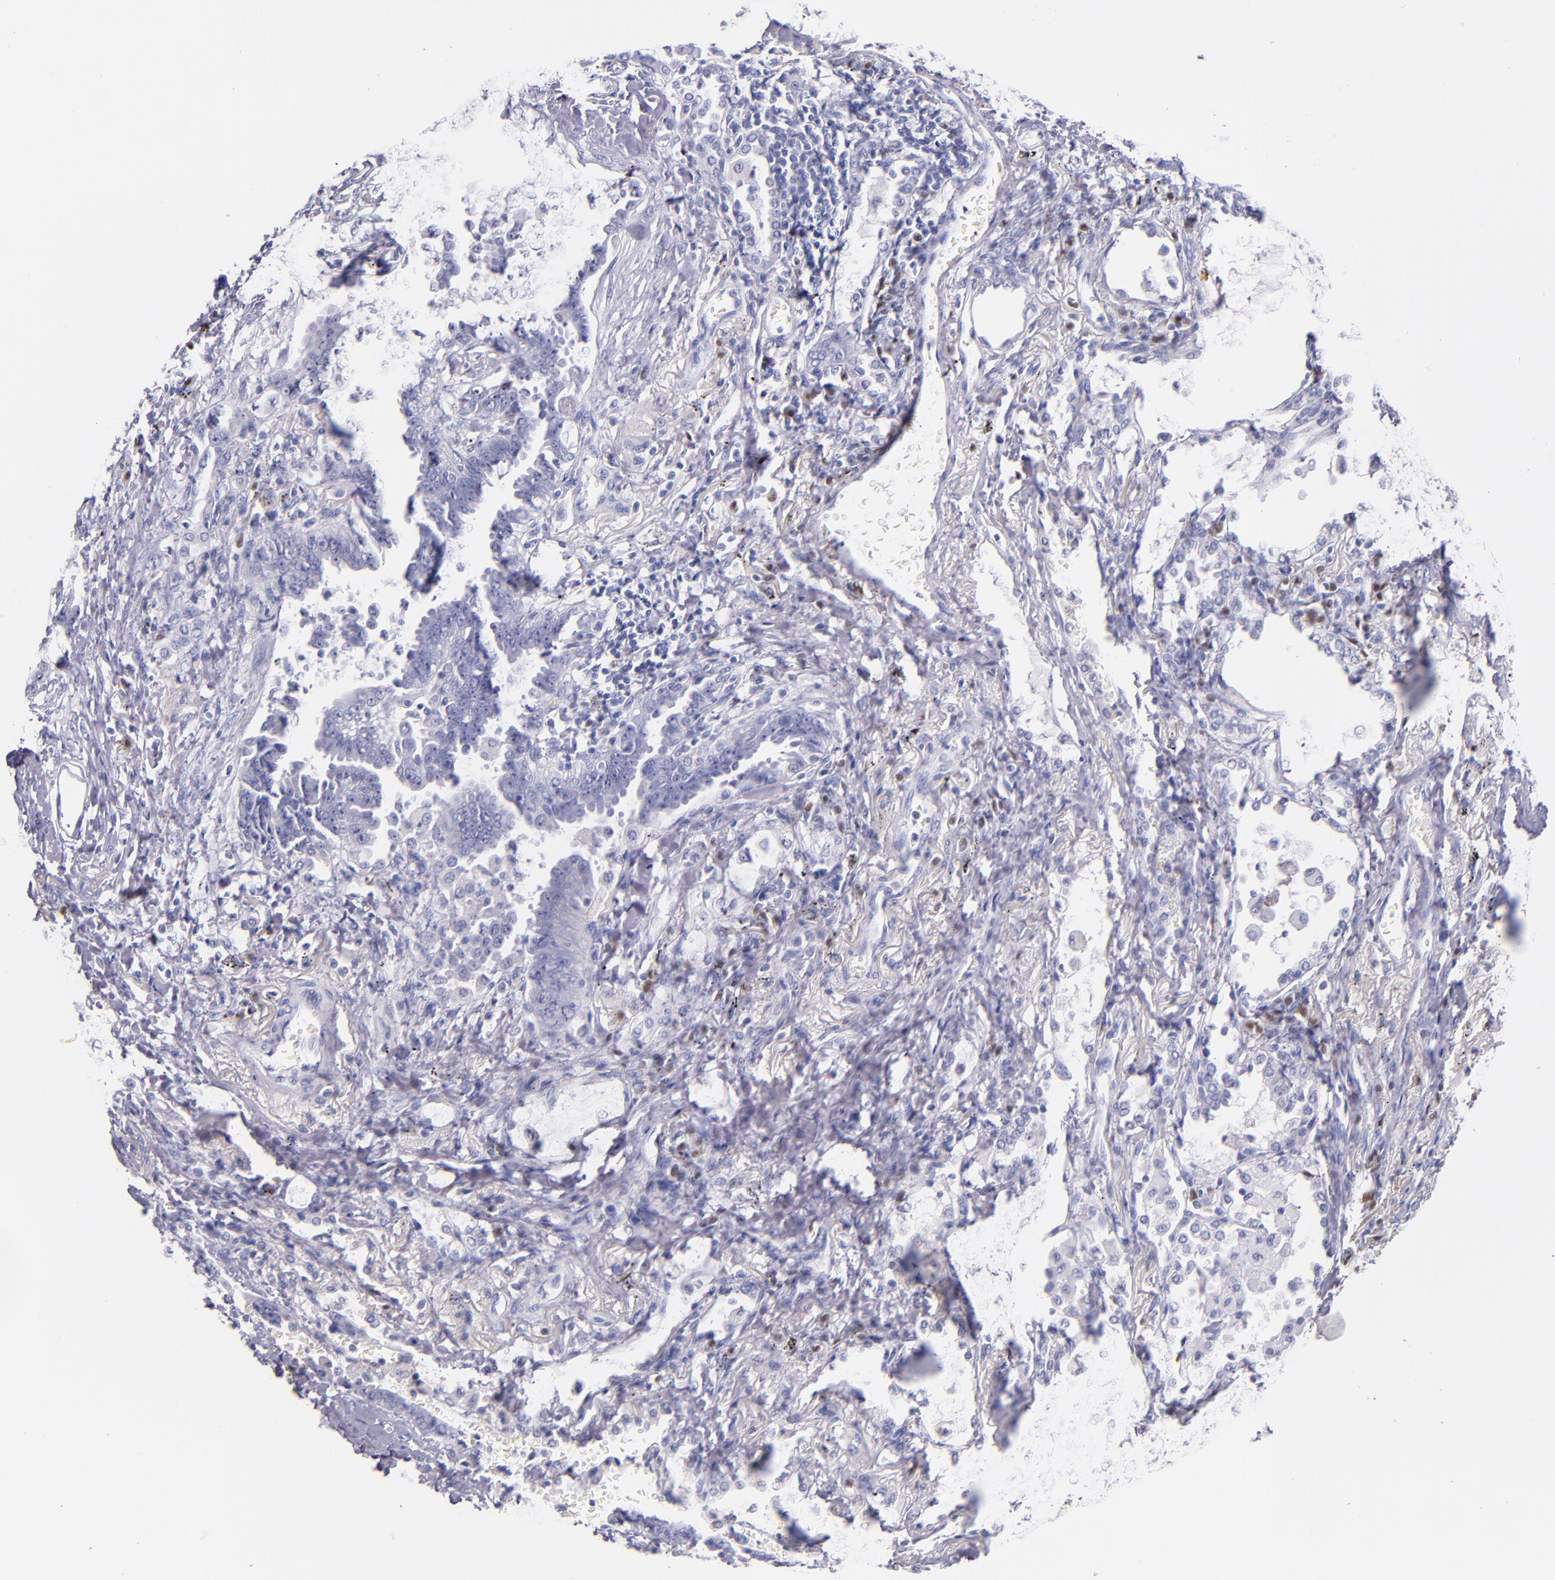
{"staining": {"intensity": "negative", "quantity": "none", "location": "none"}, "tissue": "lung cancer", "cell_type": "Tumor cells", "image_type": "cancer", "snomed": [{"axis": "morphology", "description": "Adenocarcinoma, NOS"}, {"axis": "topography", "description": "Lung"}], "caption": "Tumor cells are negative for protein expression in human lung cancer (adenocarcinoma).", "gene": "IRF4", "patient": {"sex": "female", "age": 64}}